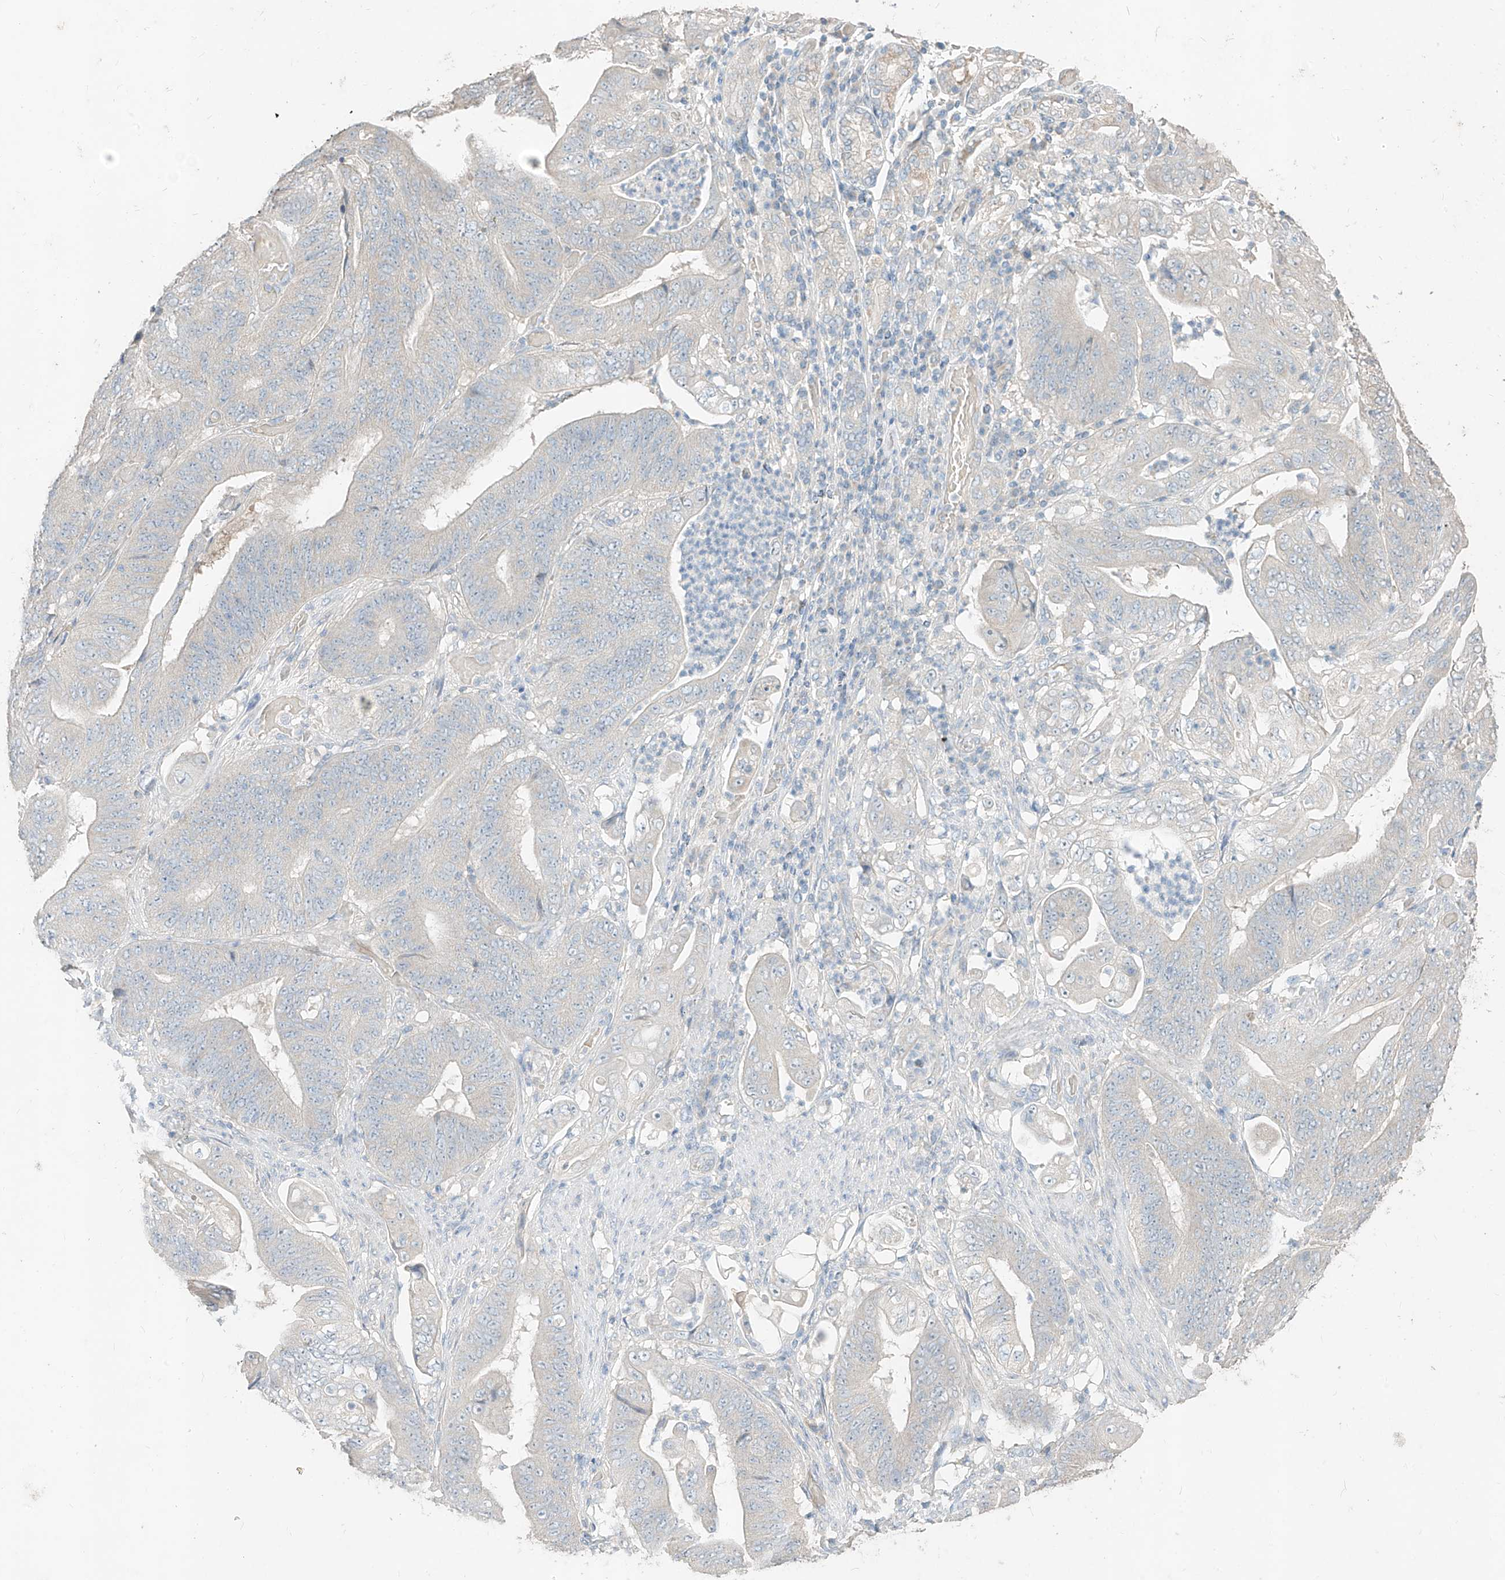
{"staining": {"intensity": "negative", "quantity": "none", "location": "none"}, "tissue": "stomach cancer", "cell_type": "Tumor cells", "image_type": "cancer", "snomed": [{"axis": "morphology", "description": "Adenocarcinoma, NOS"}, {"axis": "topography", "description": "Stomach"}], "caption": "This is an IHC histopathology image of adenocarcinoma (stomach). There is no staining in tumor cells.", "gene": "ZZEF1", "patient": {"sex": "female", "age": 73}}